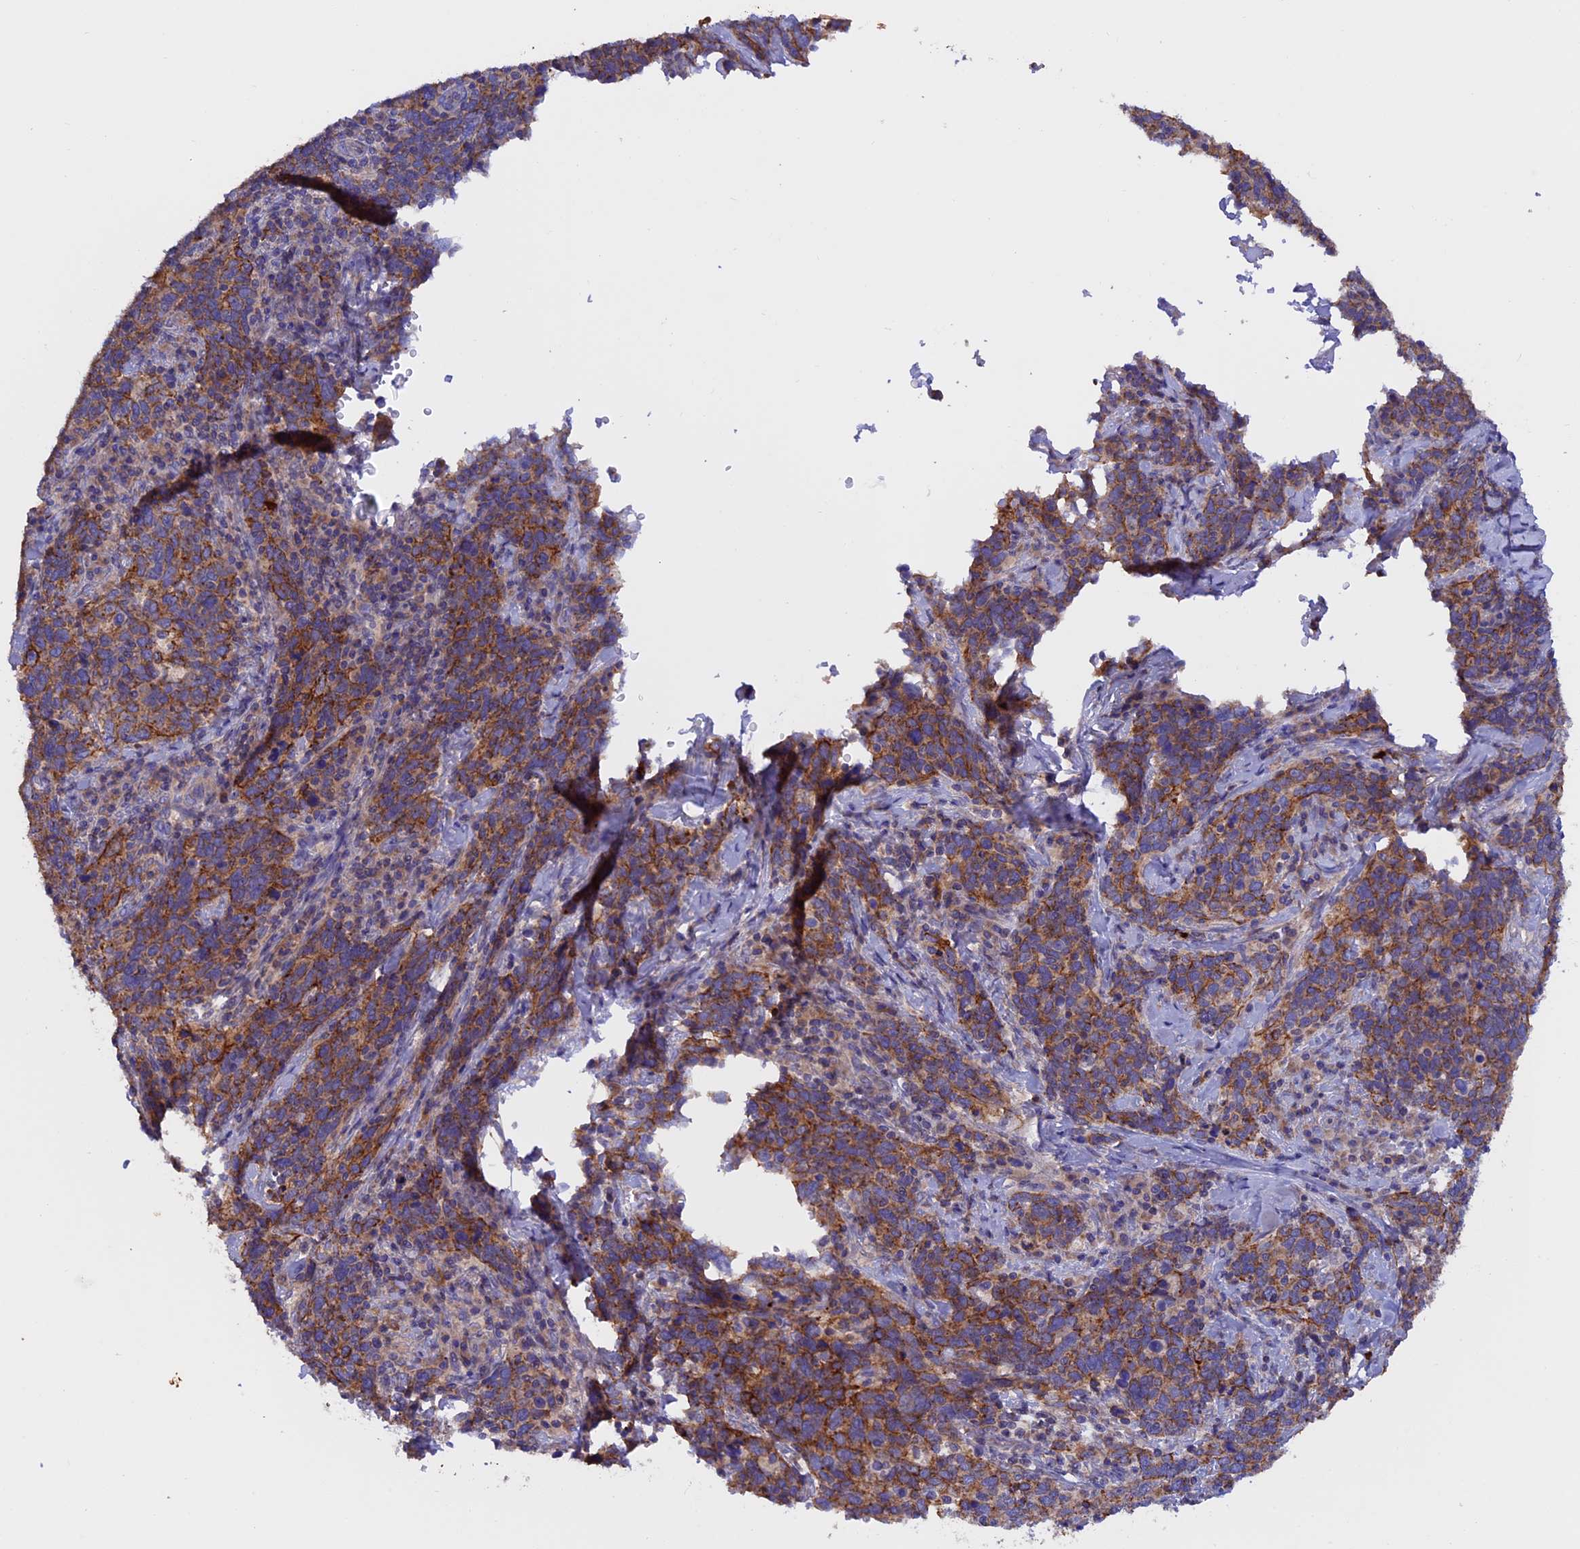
{"staining": {"intensity": "strong", "quantity": "25%-75%", "location": "cytoplasmic/membranous"}, "tissue": "cervical cancer", "cell_type": "Tumor cells", "image_type": "cancer", "snomed": [{"axis": "morphology", "description": "Squamous cell carcinoma, NOS"}, {"axis": "topography", "description": "Cervix"}], "caption": "Human cervical cancer stained with a brown dye displays strong cytoplasmic/membranous positive staining in about 25%-75% of tumor cells.", "gene": "PTPN9", "patient": {"sex": "female", "age": 41}}